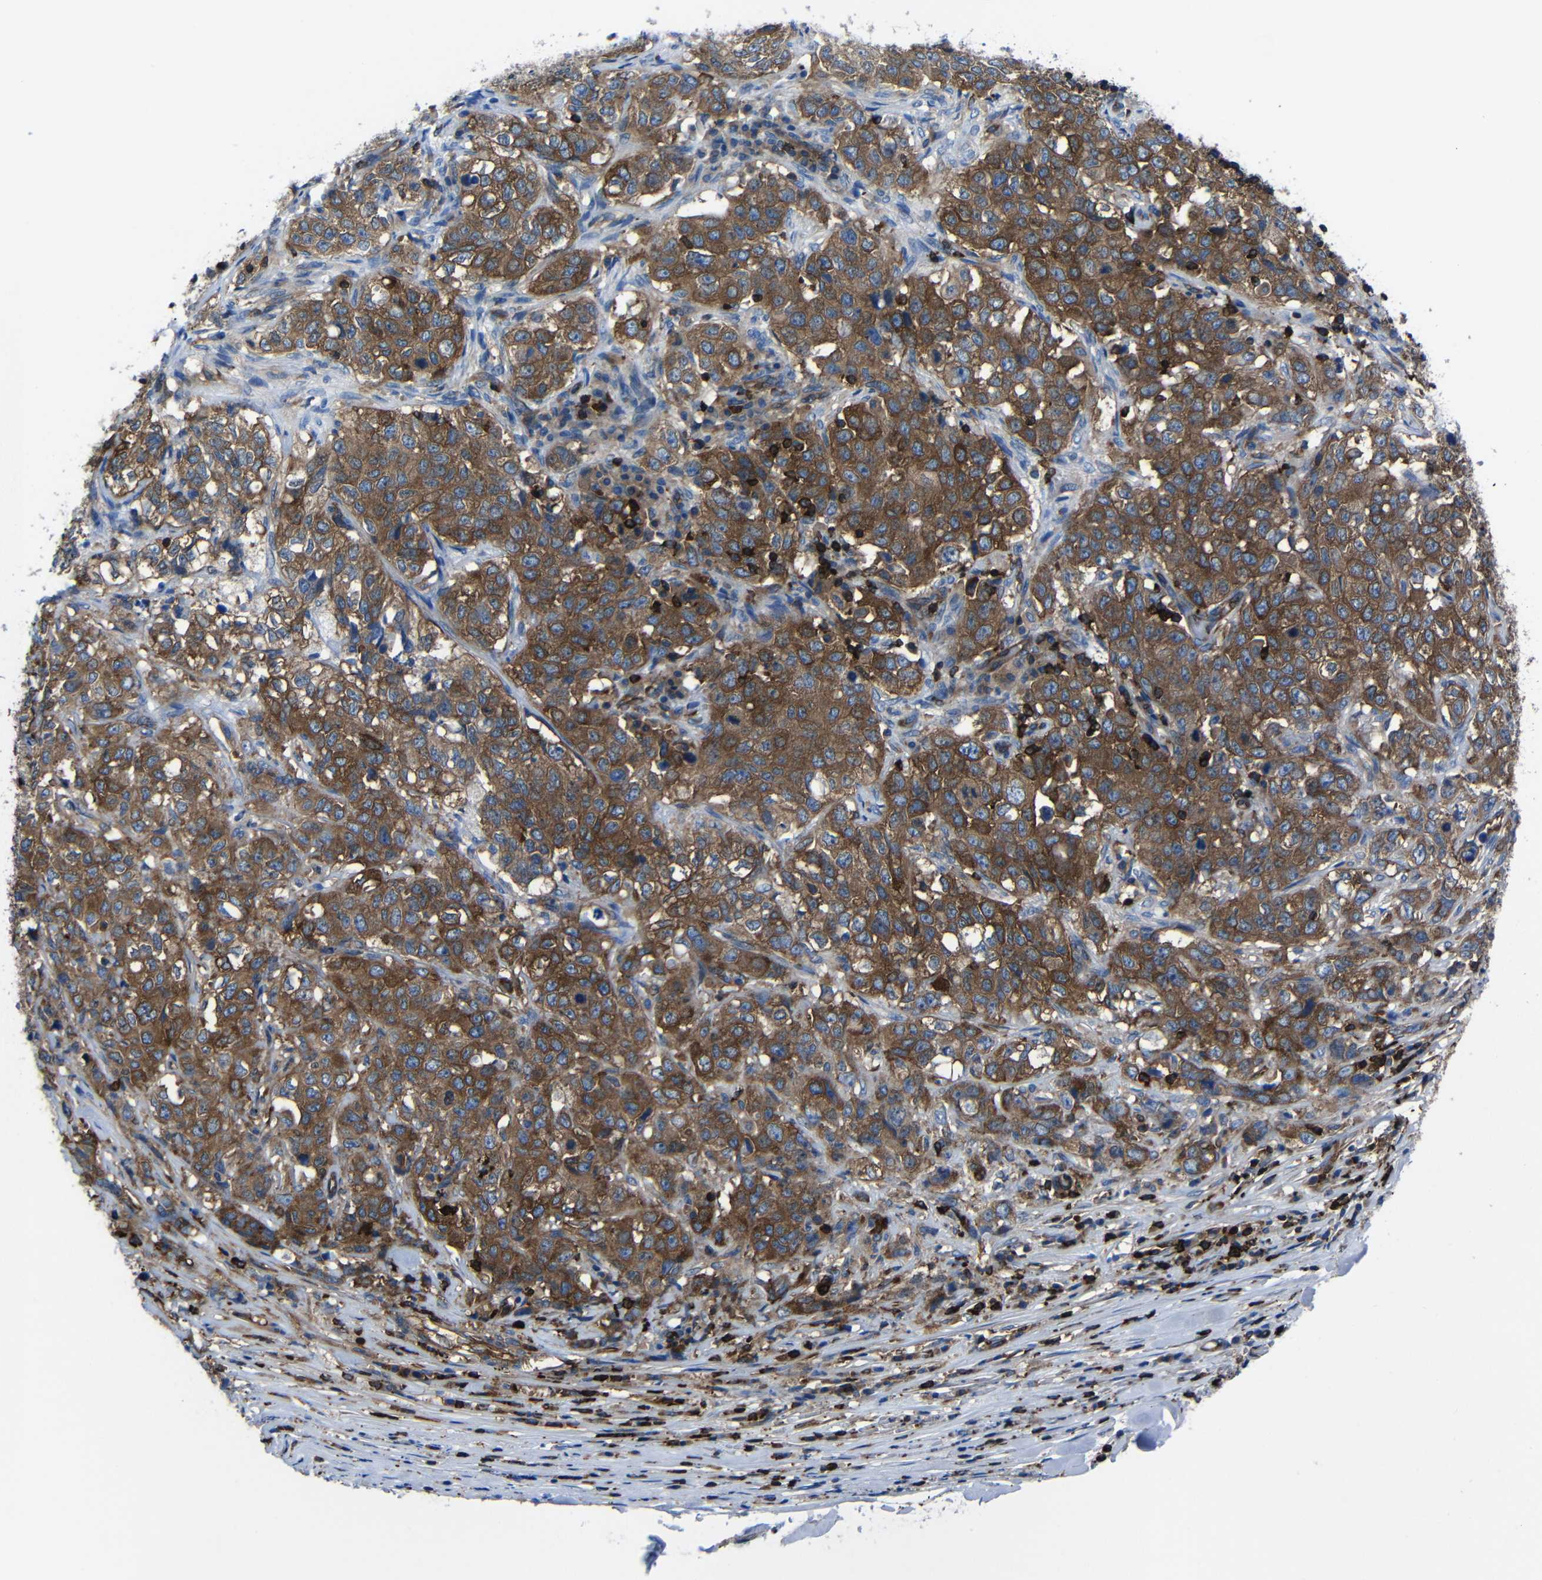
{"staining": {"intensity": "moderate", "quantity": ">75%", "location": "cytoplasmic/membranous"}, "tissue": "stomach cancer", "cell_type": "Tumor cells", "image_type": "cancer", "snomed": [{"axis": "morphology", "description": "Adenocarcinoma, NOS"}, {"axis": "topography", "description": "Stomach"}], "caption": "Immunohistochemistry (IHC) histopathology image of stomach cancer stained for a protein (brown), which exhibits medium levels of moderate cytoplasmic/membranous expression in about >75% of tumor cells.", "gene": "ARHGEF1", "patient": {"sex": "male", "age": 48}}